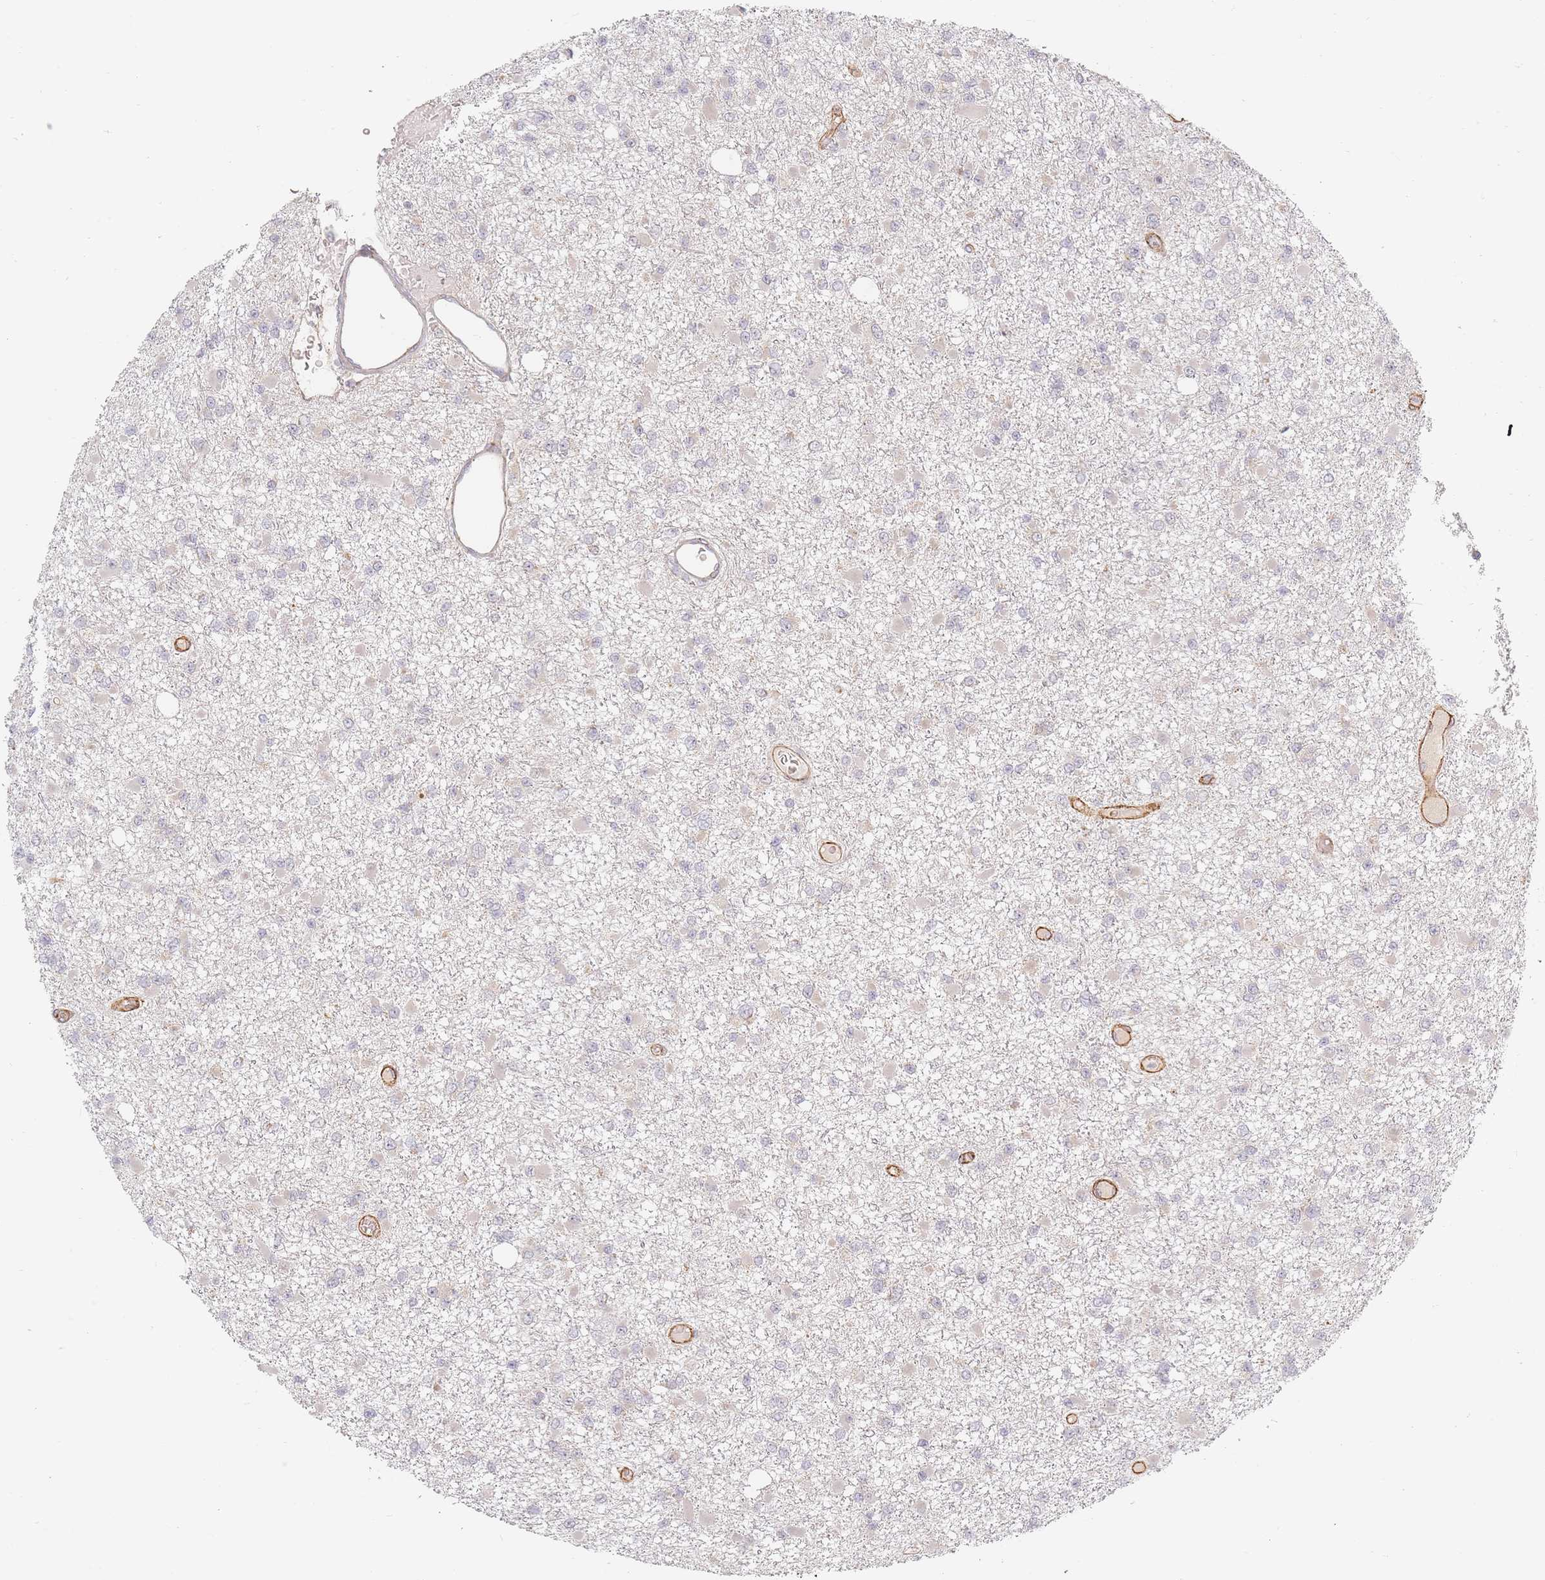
{"staining": {"intensity": "negative", "quantity": "none", "location": "none"}, "tissue": "glioma", "cell_type": "Tumor cells", "image_type": "cancer", "snomed": [{"axis": "morphology", "description": "Glioma, malignant, Low grade"}, {"axis": "topography", "description": "Brain"}], "caption": "Immunohistochemical staining of low-grade glioma (malignant) exhibits no significant positivity in tumor cells. (IHC, brightfield microscopy, high magnification).", "gene": "ZKSCAN7", "patient": {"sex": "female", "age": 22}}